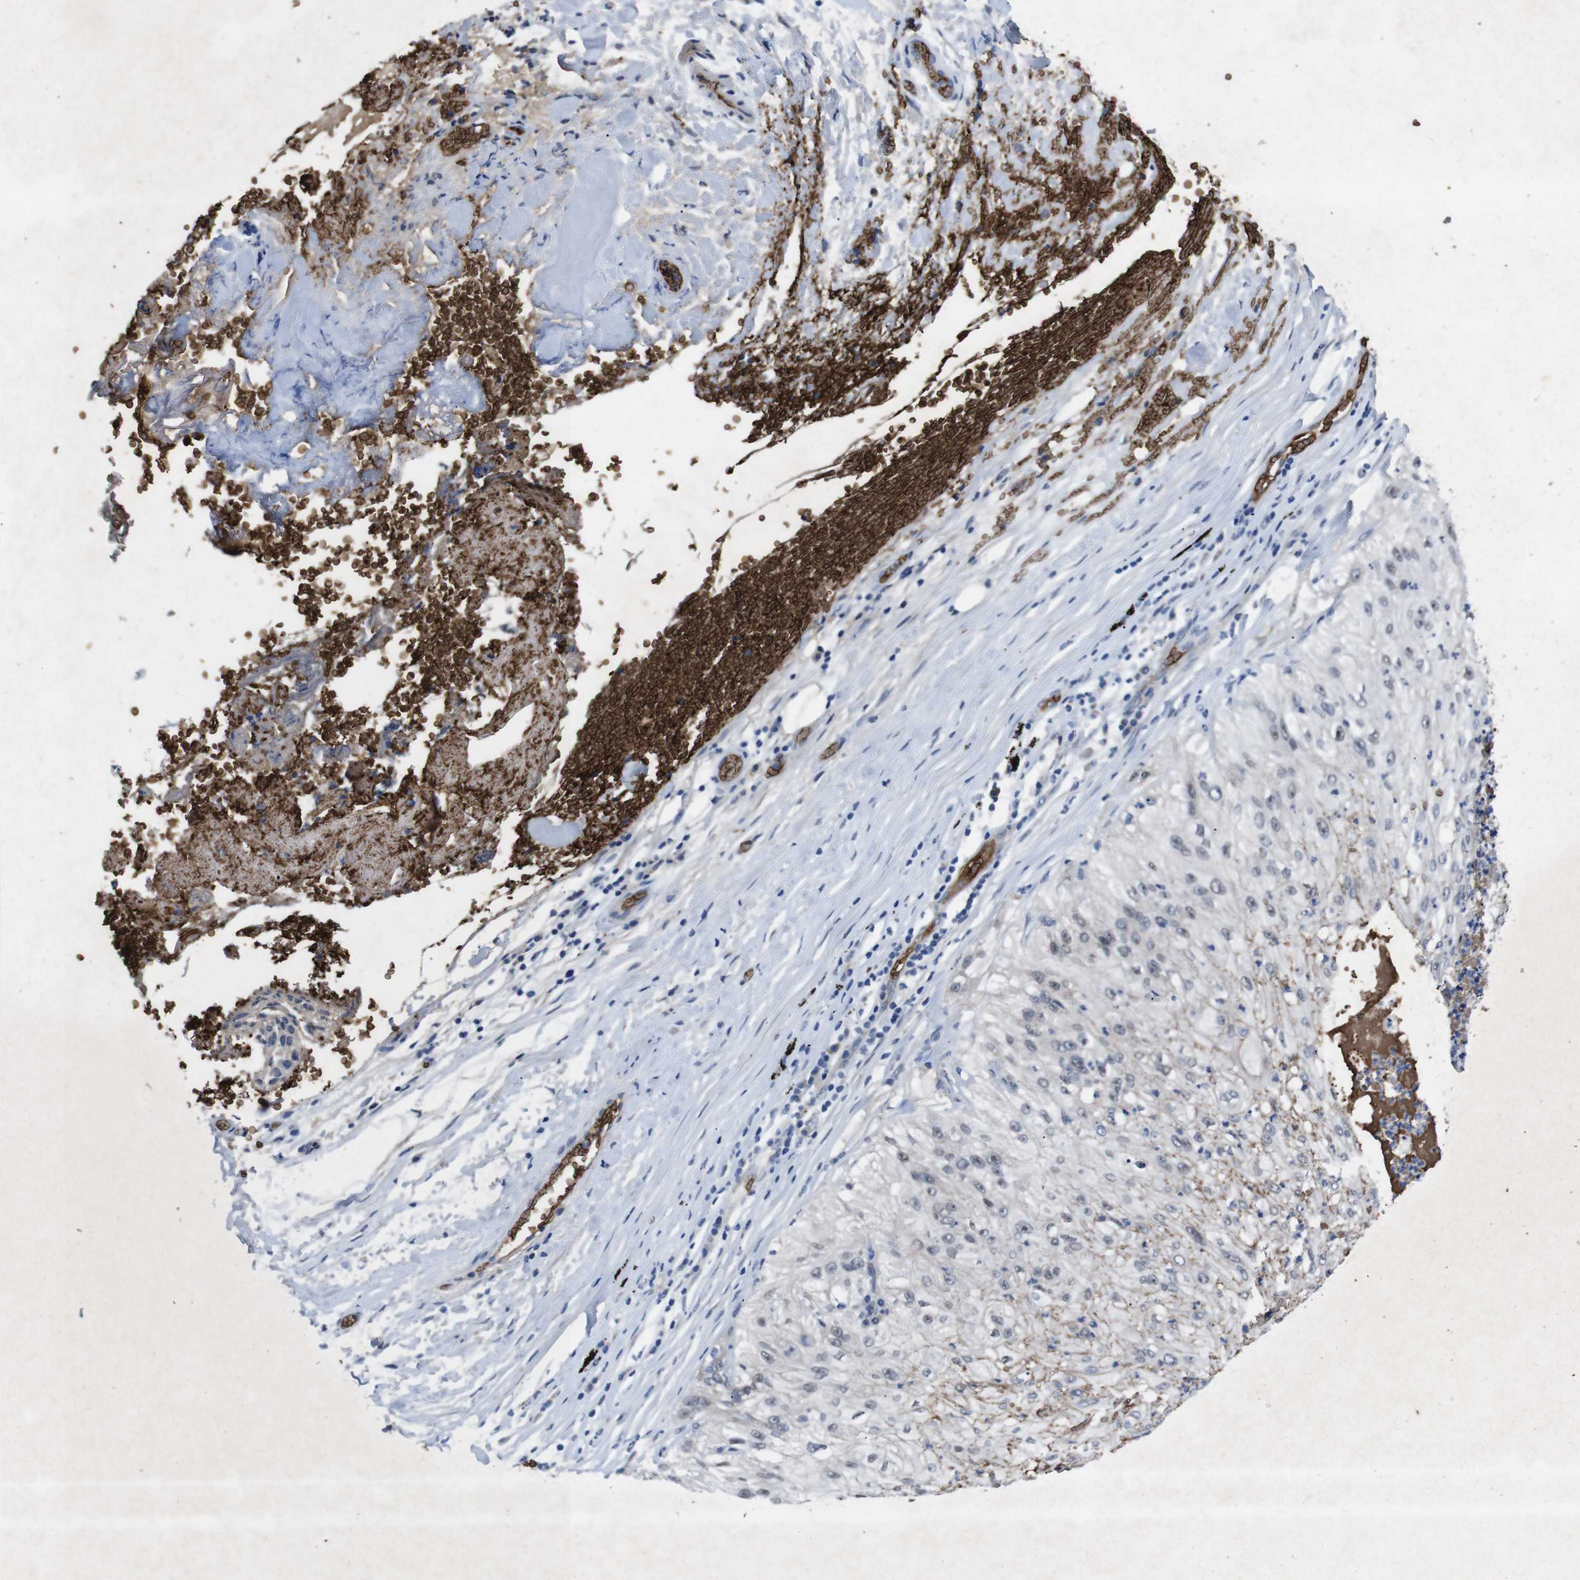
{"staining": {"intensity": "negative", "quantity": "none", "location": "none"}, "tissue": "lung cancer", "cell_type": "Tumor cells", "image_type": "cancer", "snomed": [{"axis": "morphology", "description": "Inflammation, NOS"}, {"axis": "morphology", "description": "Squamous cell carcinoma, NOS"}, {"axis": "topography", "description": "Lymph node"}, {"axis": "topography", "description": "Soft tissue"}, {"axis": "topography", "description": "Lung"}], "caption": "High magnification brightfield microscopy of lung squamous cell carcinoma stained with DAB (3,3'-diaminobenzidine) (brown) and counterstained with hematoxylin (blue): tumor cells show no significant expression.", "gene": "SPTB", "patient": {"sex": "male", "age": 66}}